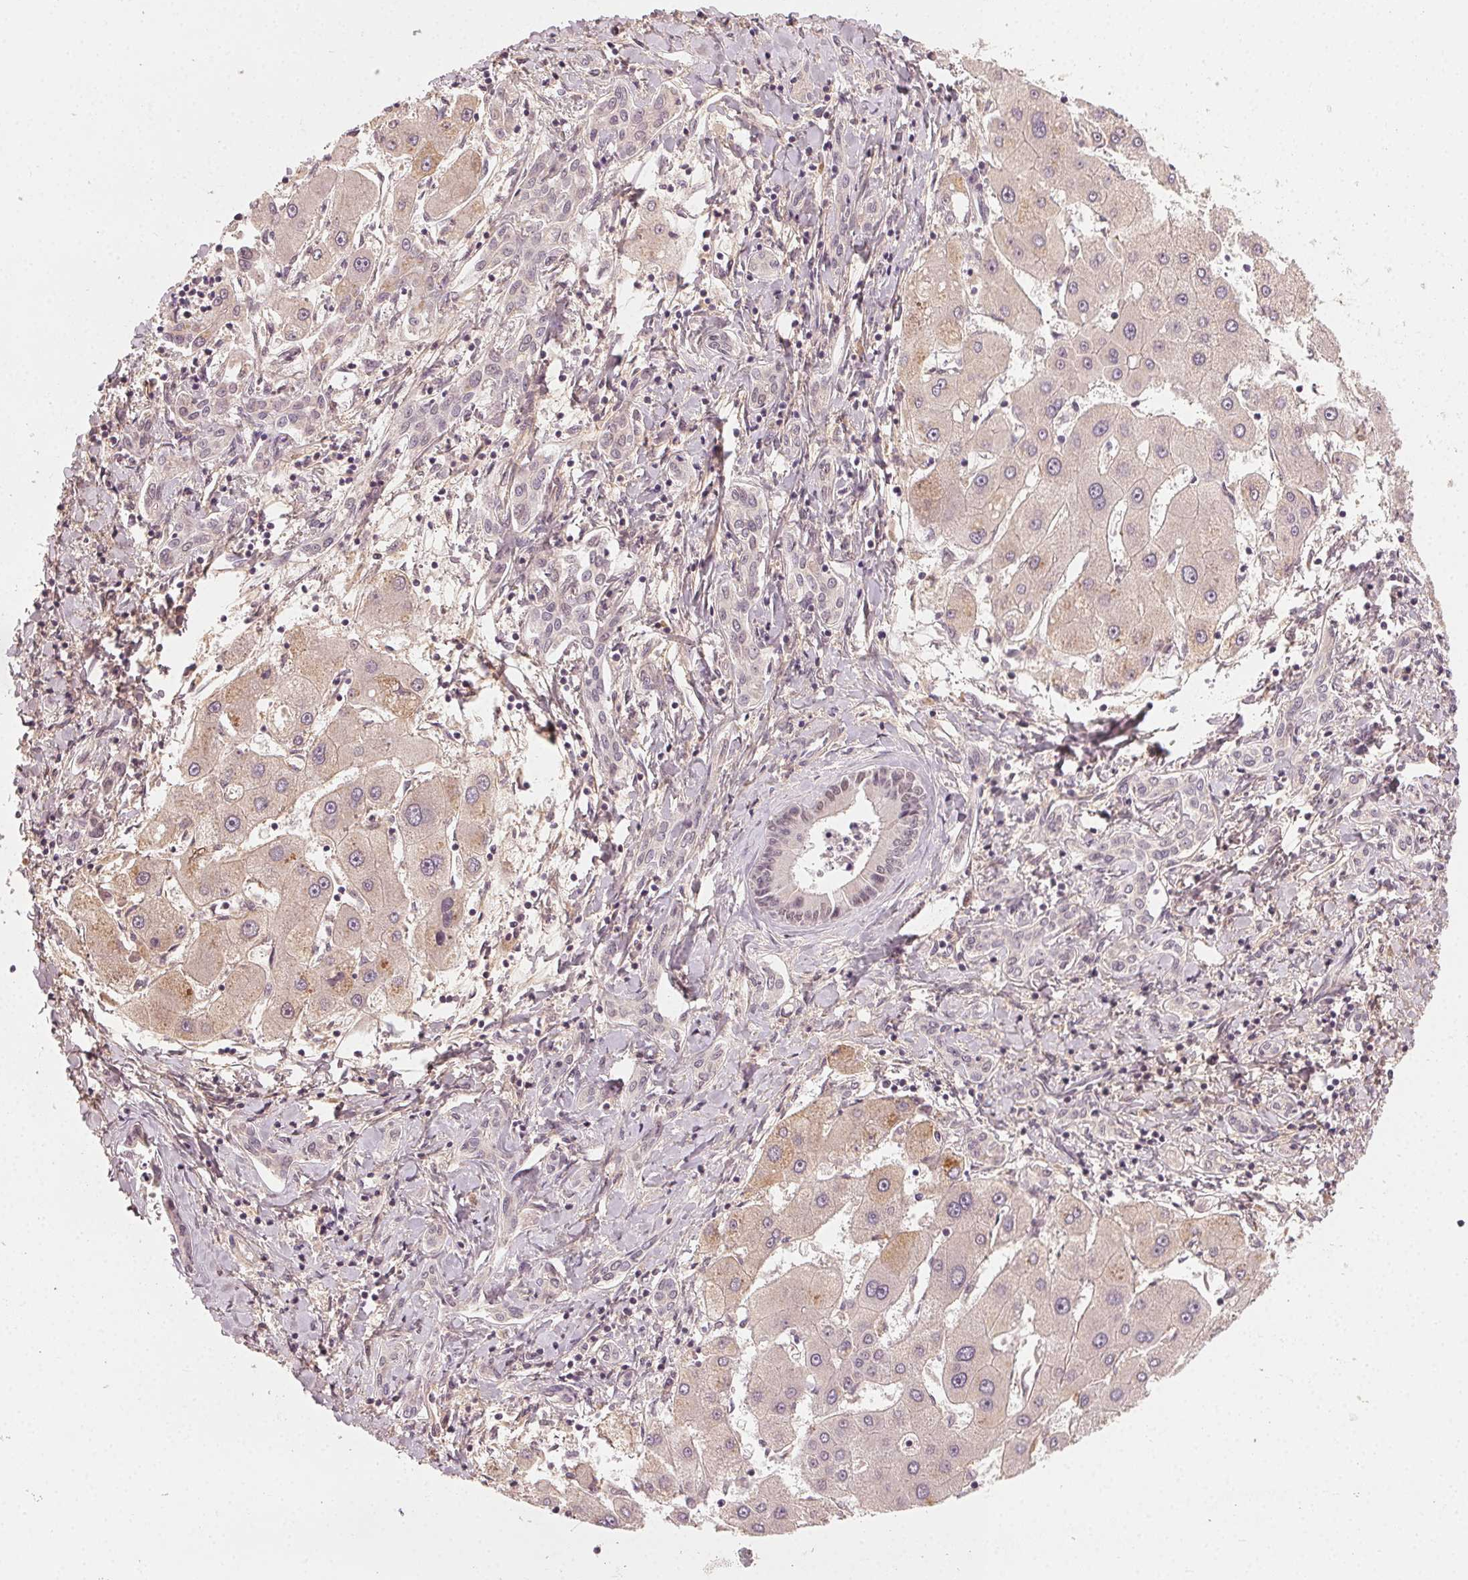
{"staining": {"intensity": "negative", "quantity": "none", "location": "none"}, "tissue": "liver cancer", "cell_type": "Tumor cells", "image_type": "cancer", "snomed": [{"axis": "morphology", "description": "Cholangiocarcinoma"}, {"axis": "topography", "description": "Liver"}], "caption": "High magnification brightfield microscopy of liver cholangiocarcinoma stained with DAB (brown) and counterstained with hematoxylin (blue): tumor cells show no significant staining.", "gene": "TUB", "patient": {"sex": "male", "age": 66}}